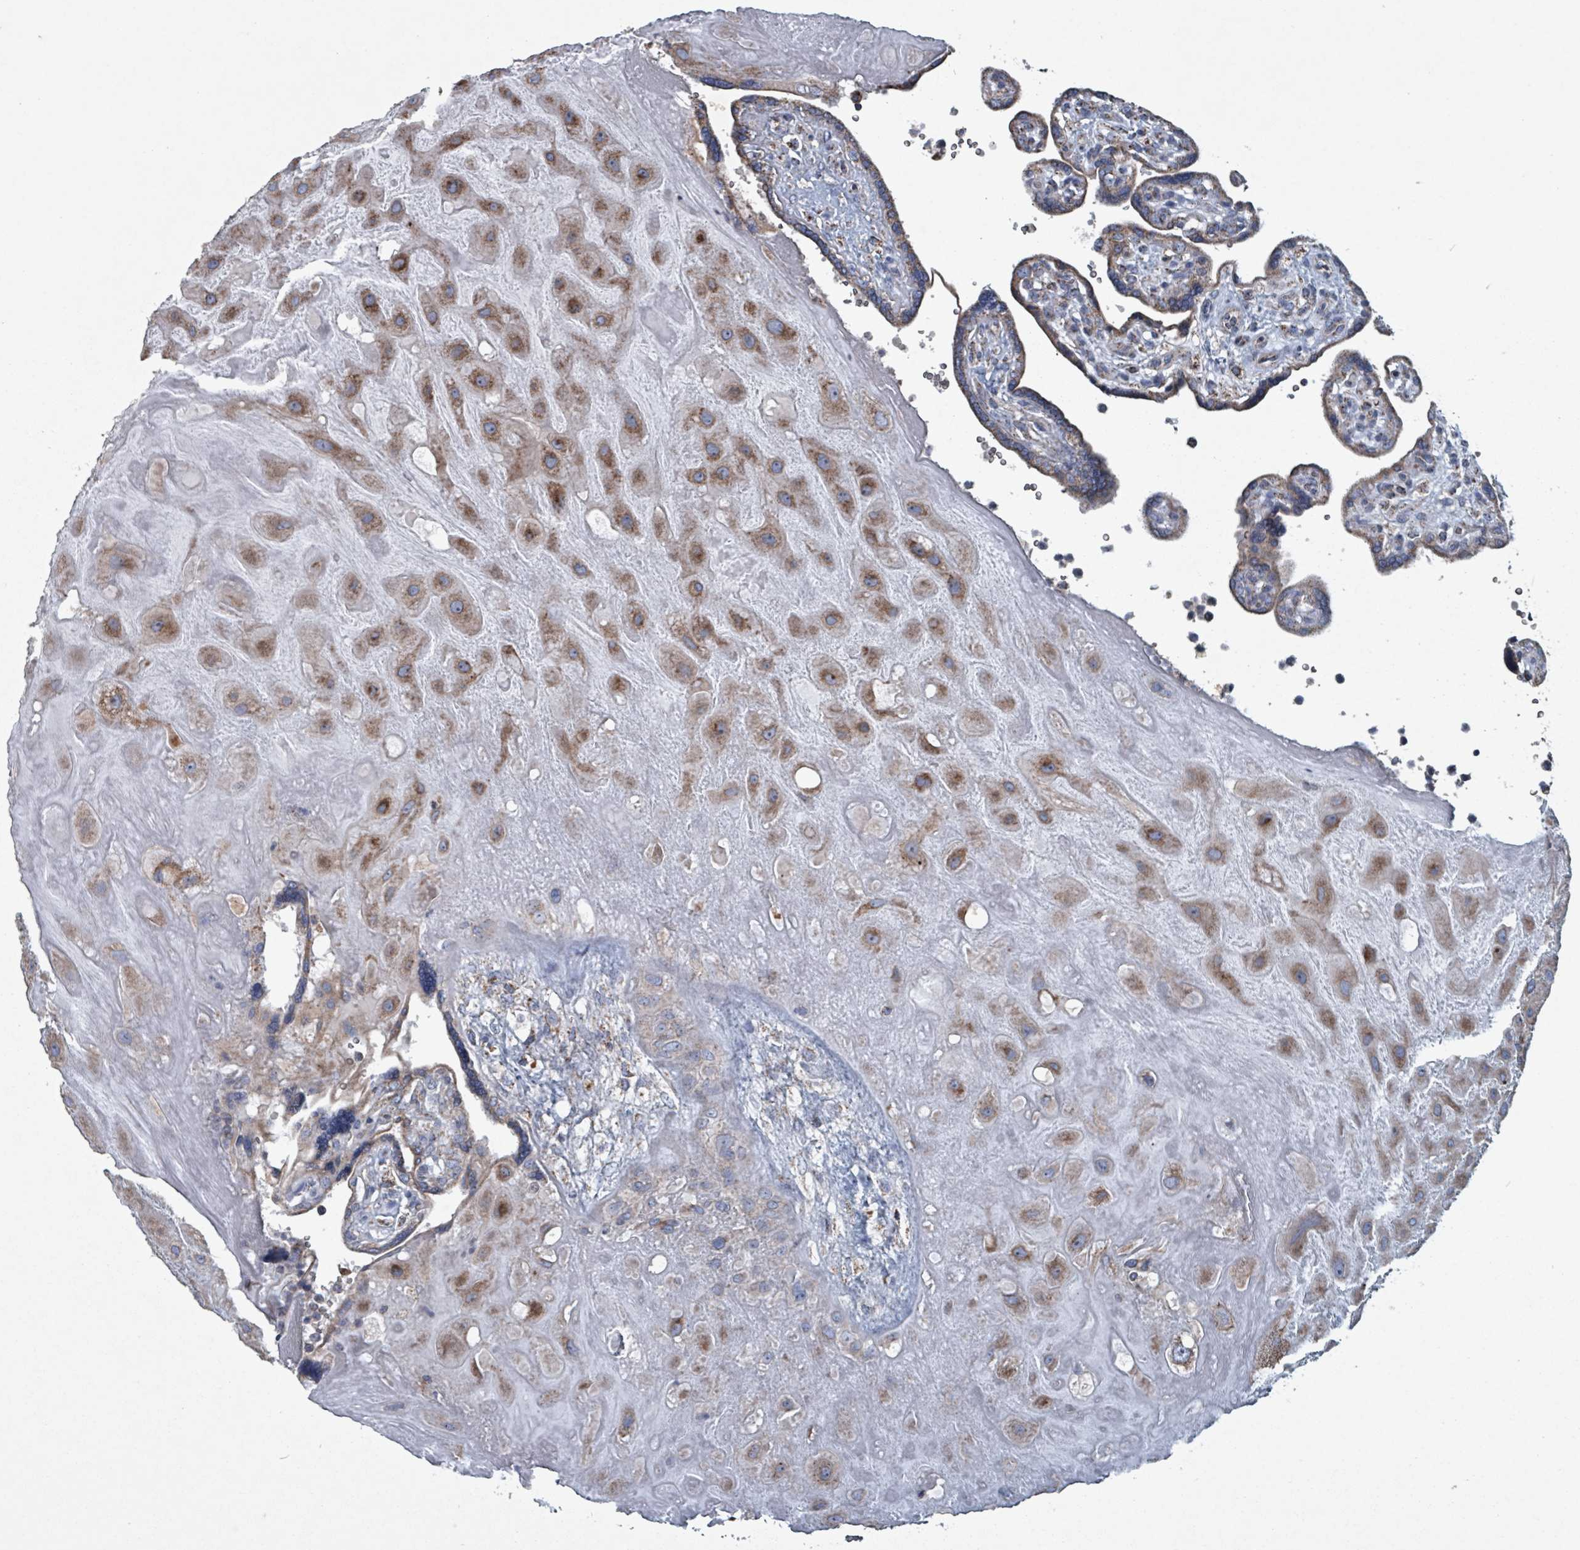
{"staining": {"intensity": "moderate", "quantity": ">75%", "location": "cytoplasmic/membranous"}, "tissue": "placenta", "cell_type": "Decidual cells", "image_type": "normal", "snomed": [{"axis": "morphology", "description": "Normal tissue, NOS"}, {"axis": "topography", "description": "Placenta"}], "caption": "Immunohistochemical staining of unremarkable human placenta demonstrates moderate cytoplasmic/membranous protein expression in about >75% of decidual cells.", "gene": "ABHD18", "patient": {"sex": "female", "age": 39}}